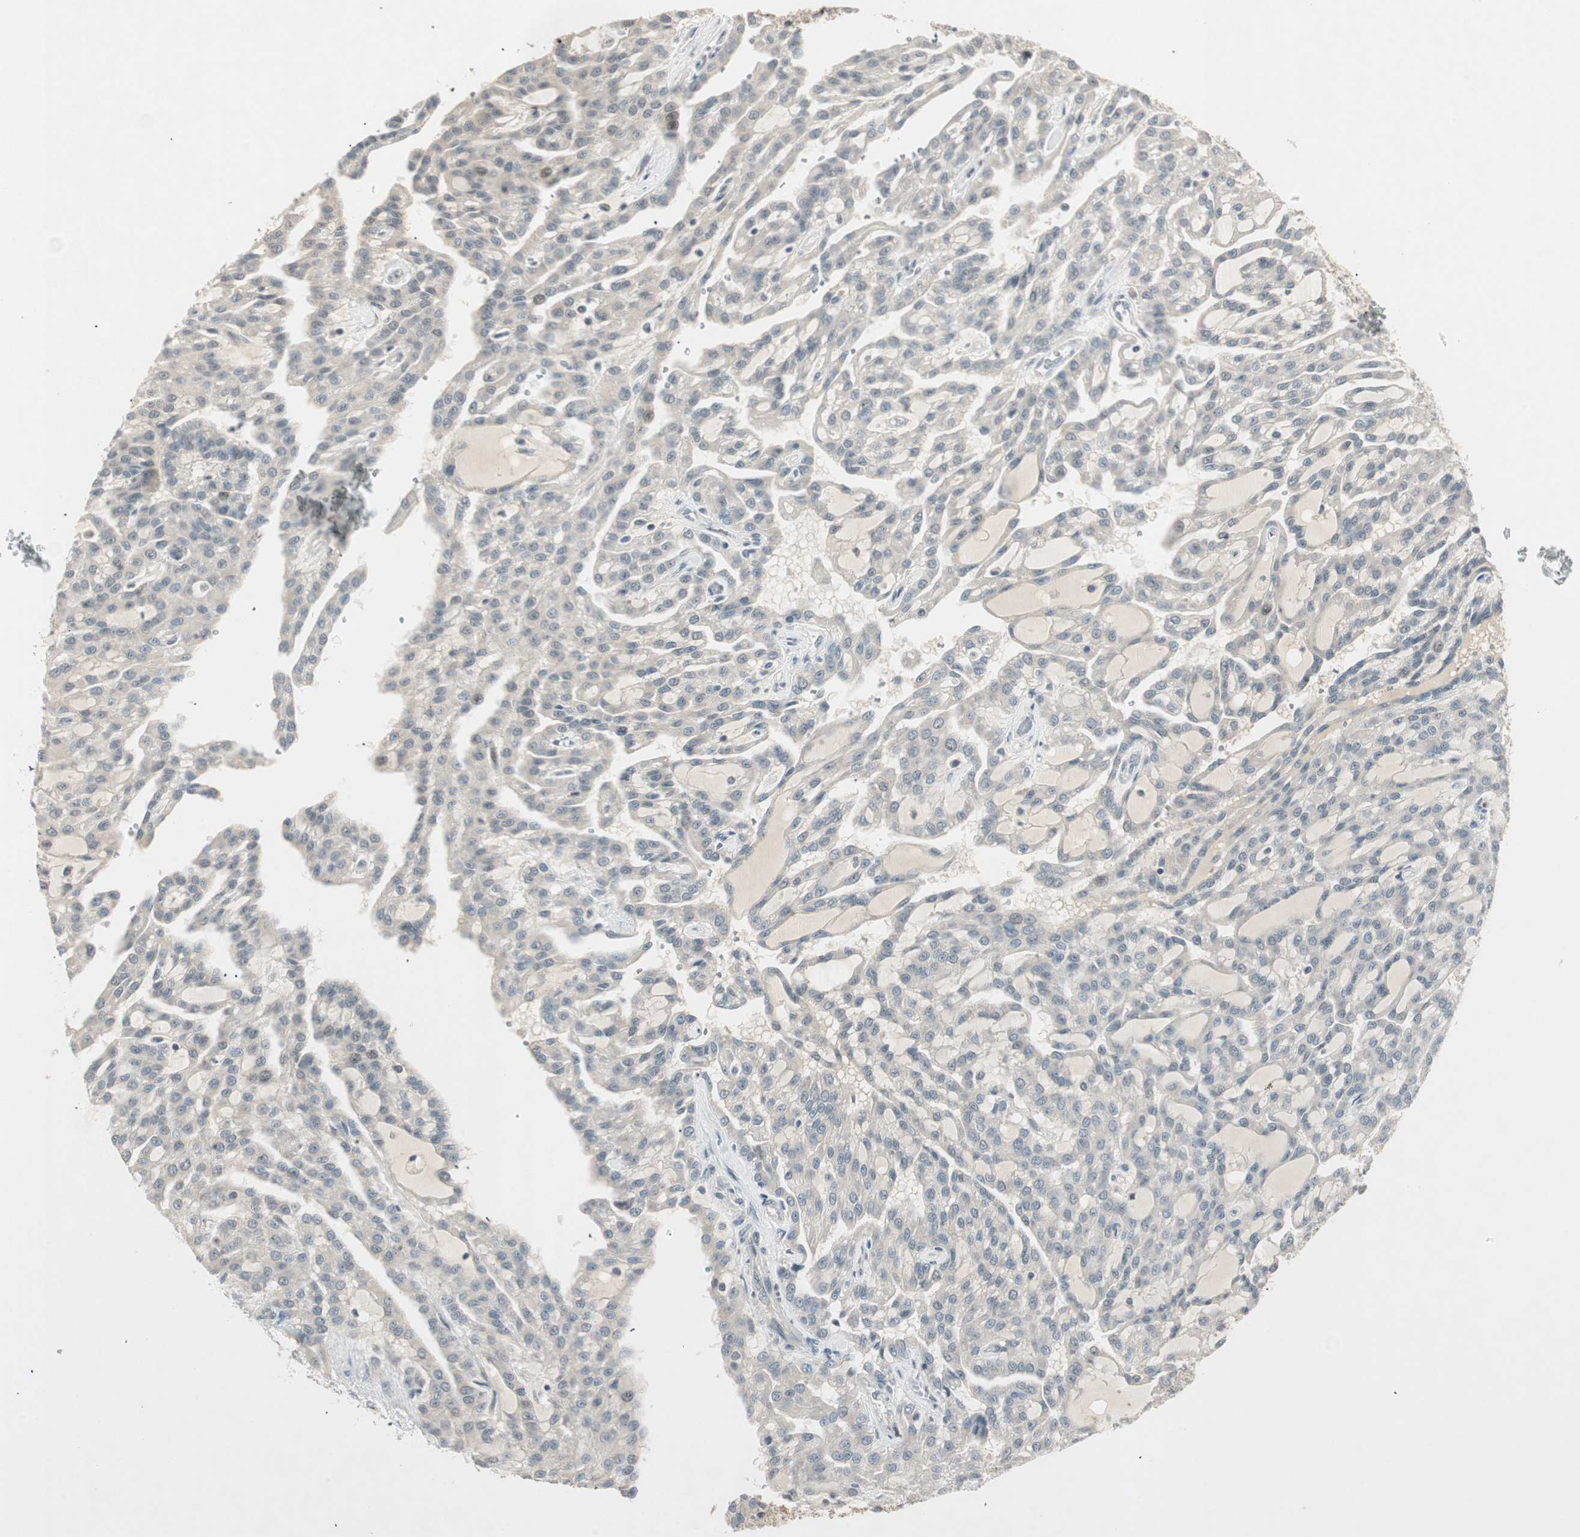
{"staining": {"intensity": "negative", "quantity": "none", "location": "none"}, "tissue": "renal cancer", "cell_type": "Tumor cells", "image_type": "cancer", "snomed": [{"axis": "morphology", "description": "Adenocarcinoma, NOS"}, {"axis": "topography", "description": "Kidney"}], "caption": "Tumor cells are negative for protein expression in human renal cancer (adenocarcinoma).", "gene": "ACSL5", "patient": {"sex": "male", "age": 63}}